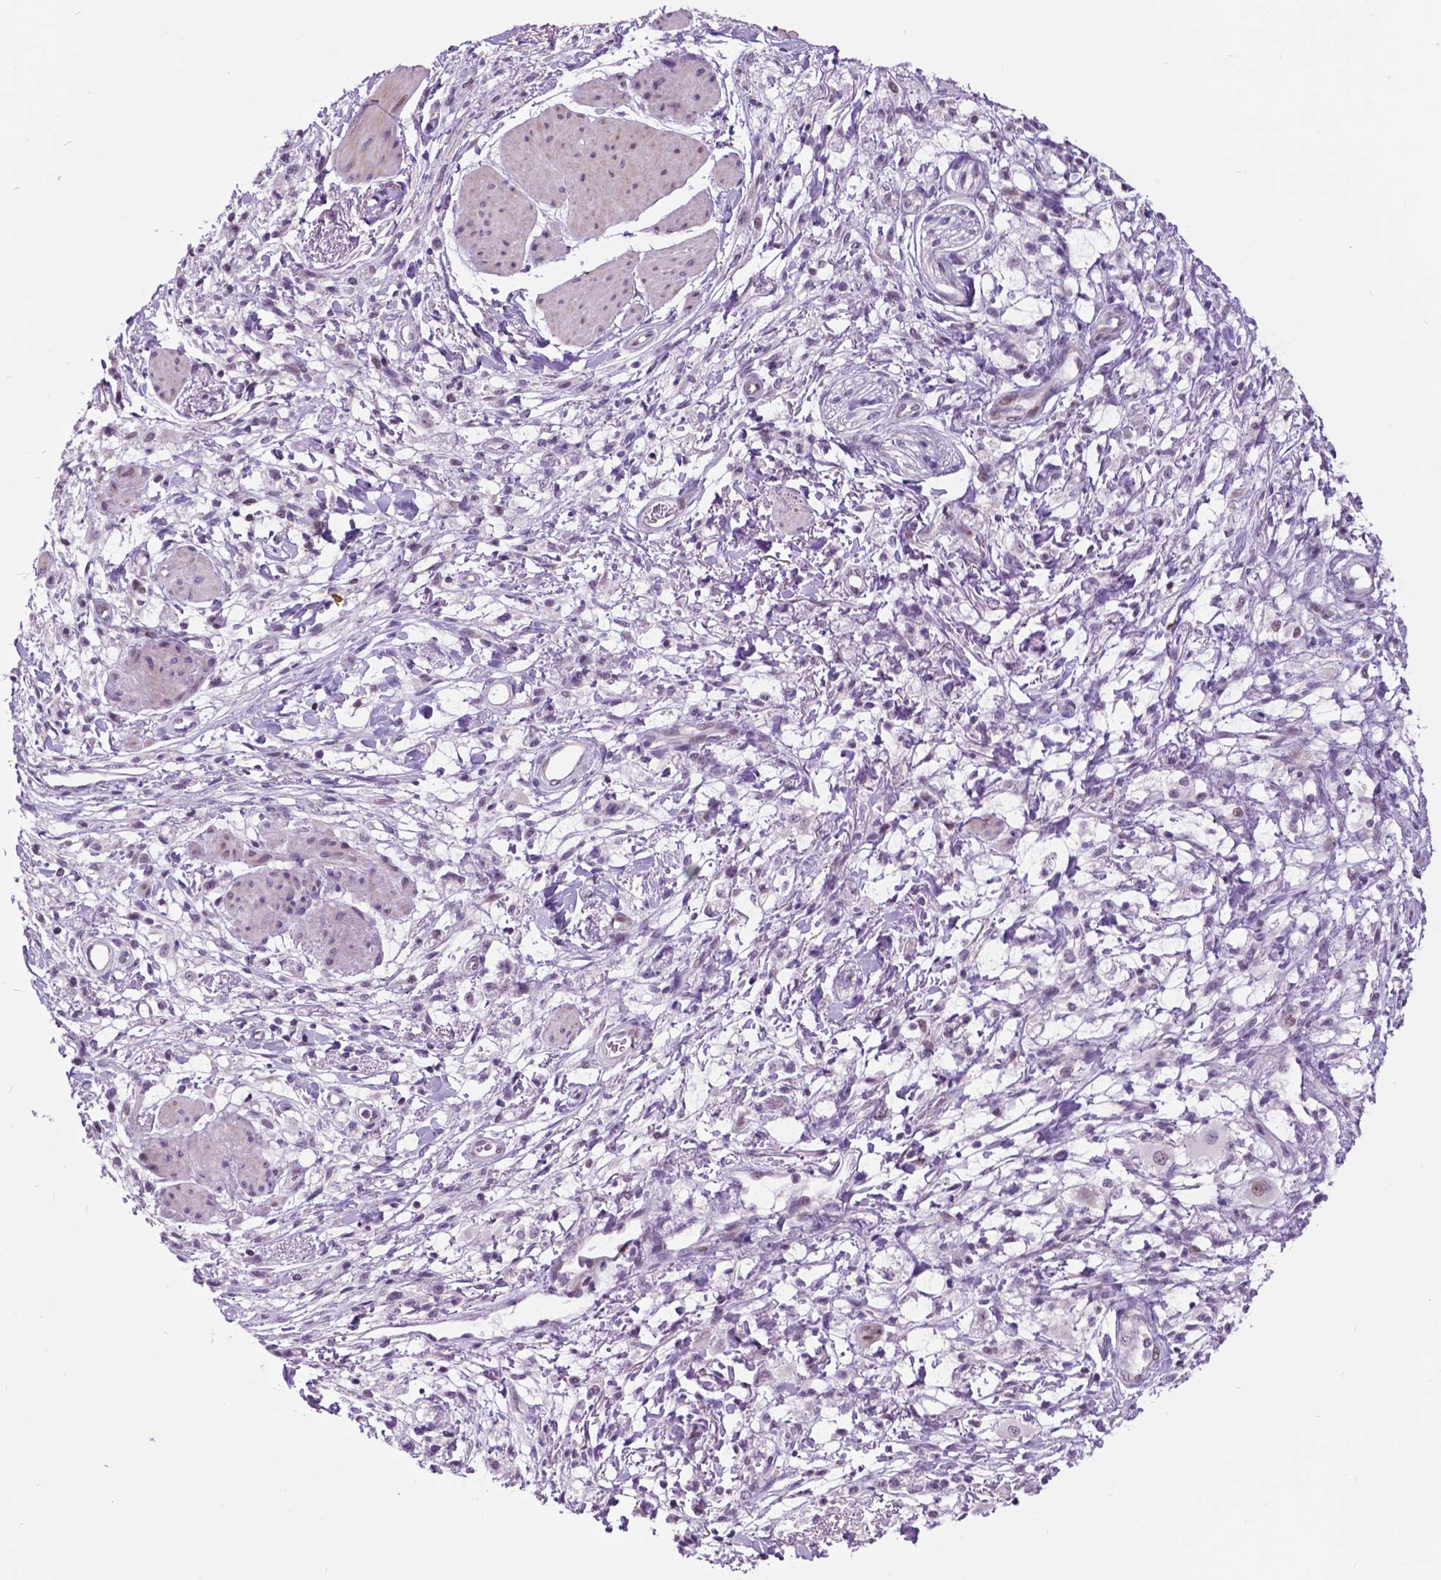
{"staining": {"intensity": "negative", "quantity": "none", "location": "none"}, "tissue": "stomach cancer", "cell_type": "Tumor cells", "image_type": "cancer", "snomed": [{"axis": "morphology", "description": "Adenocarcinoma, NOS"}, {"axis": "topography", "description": "Stomach"}], "caption": "A photomicrograph of human stomach cancer is negative for staining in tumor cells.", "gene": "DPF3", "patient": {"sex": "female", "age": 60}}